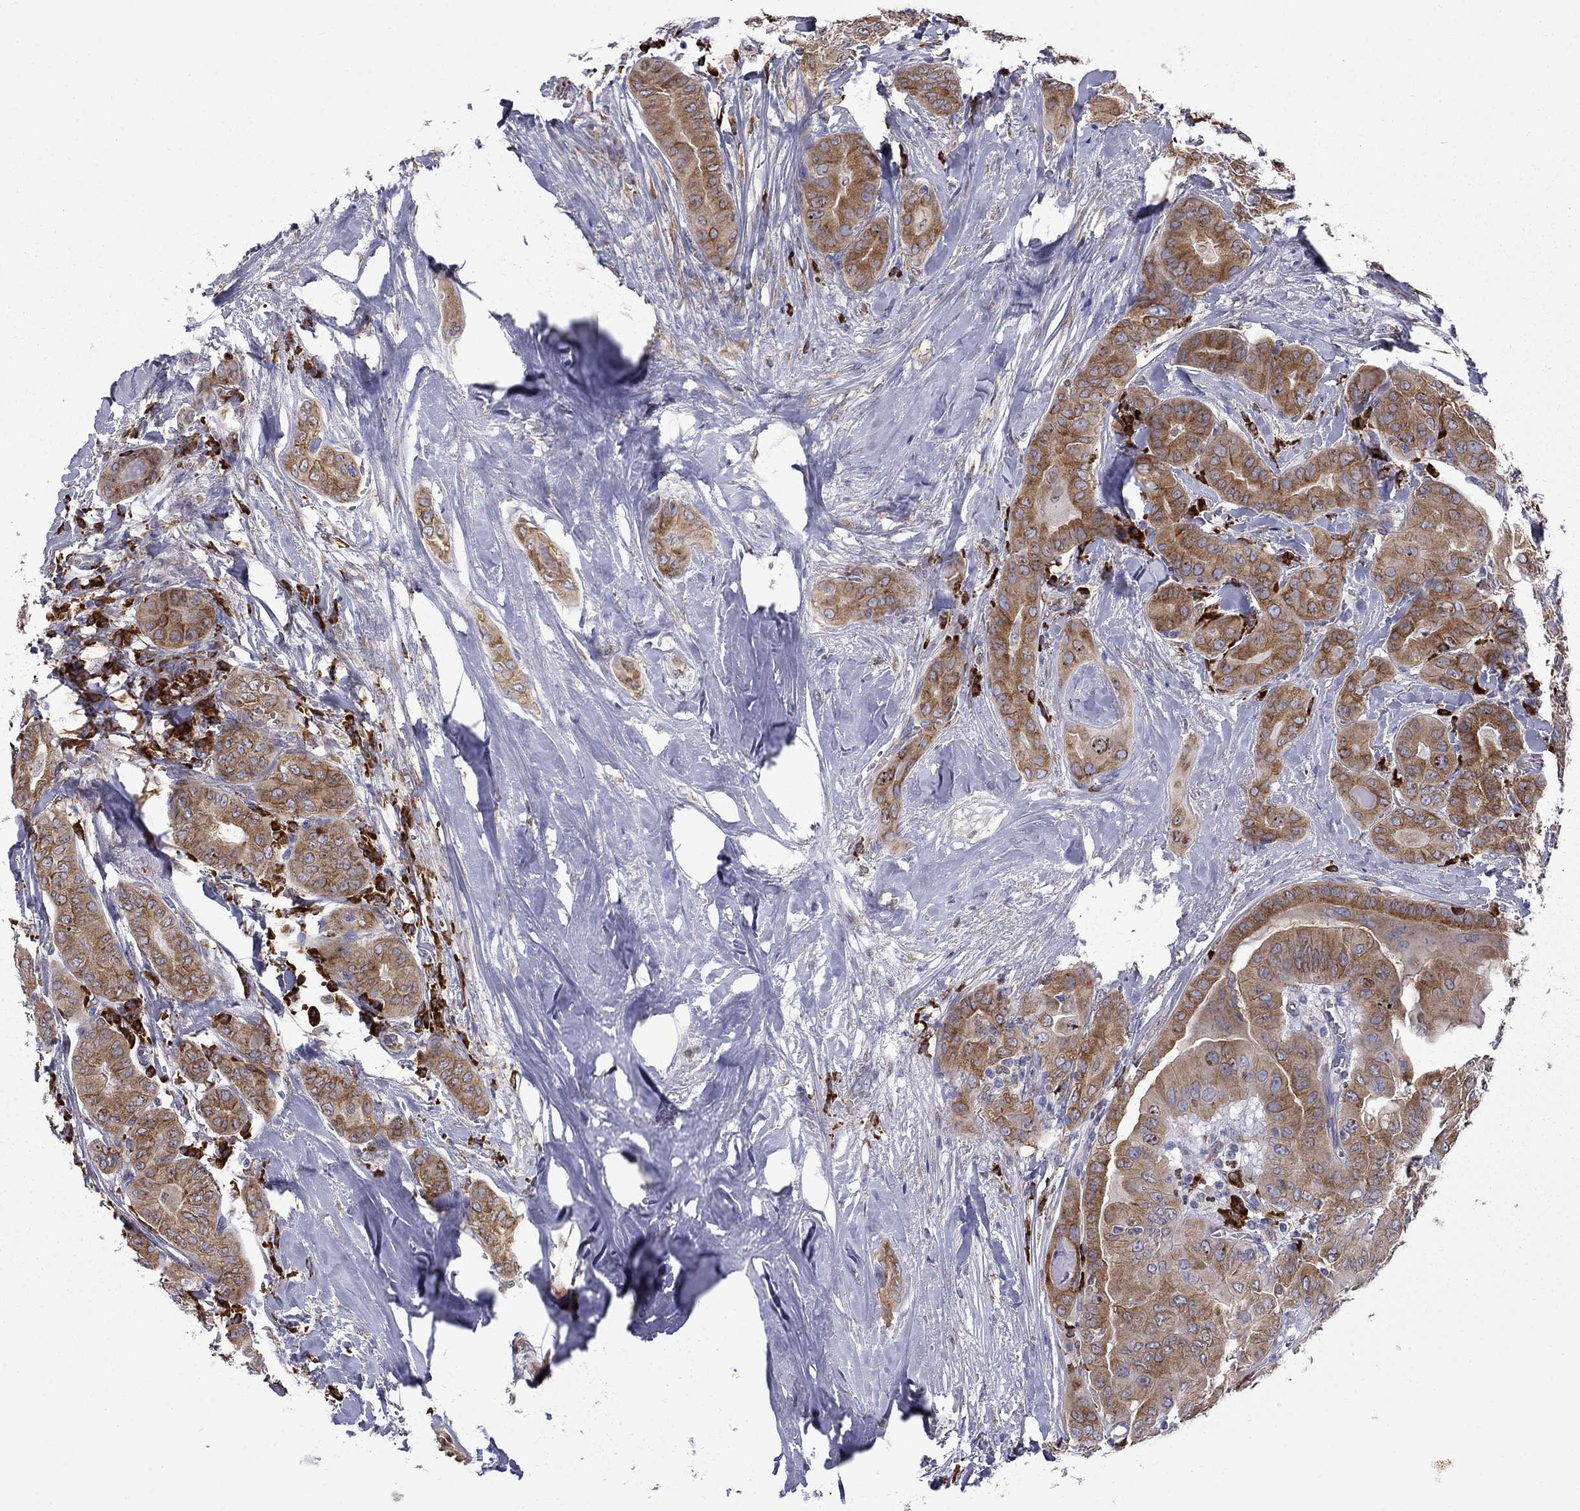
{"staining": {"intensity": "strong", "quantity": ">75%", "location": "cytoplasmic/membranous"}, "tissue": "thyroid cancer", "cell_type": "Tumor cells", "image_type": "cancer", "snomed": [{"axis": "morphology", "description": "Papillary adenocarcinoma, NOS"}, {"axis": "topography", "description": "Thyroid gland"}], "caption": "DAB (3,3'-diaminobenzidine) immunohistochemical staining of human thyroid cancer shows strong cytoplasmic/membranous protein staining in about >75% of tumor cells.", "gene": "PABPC4", "patient": {"sex": "female", "age": 37}}